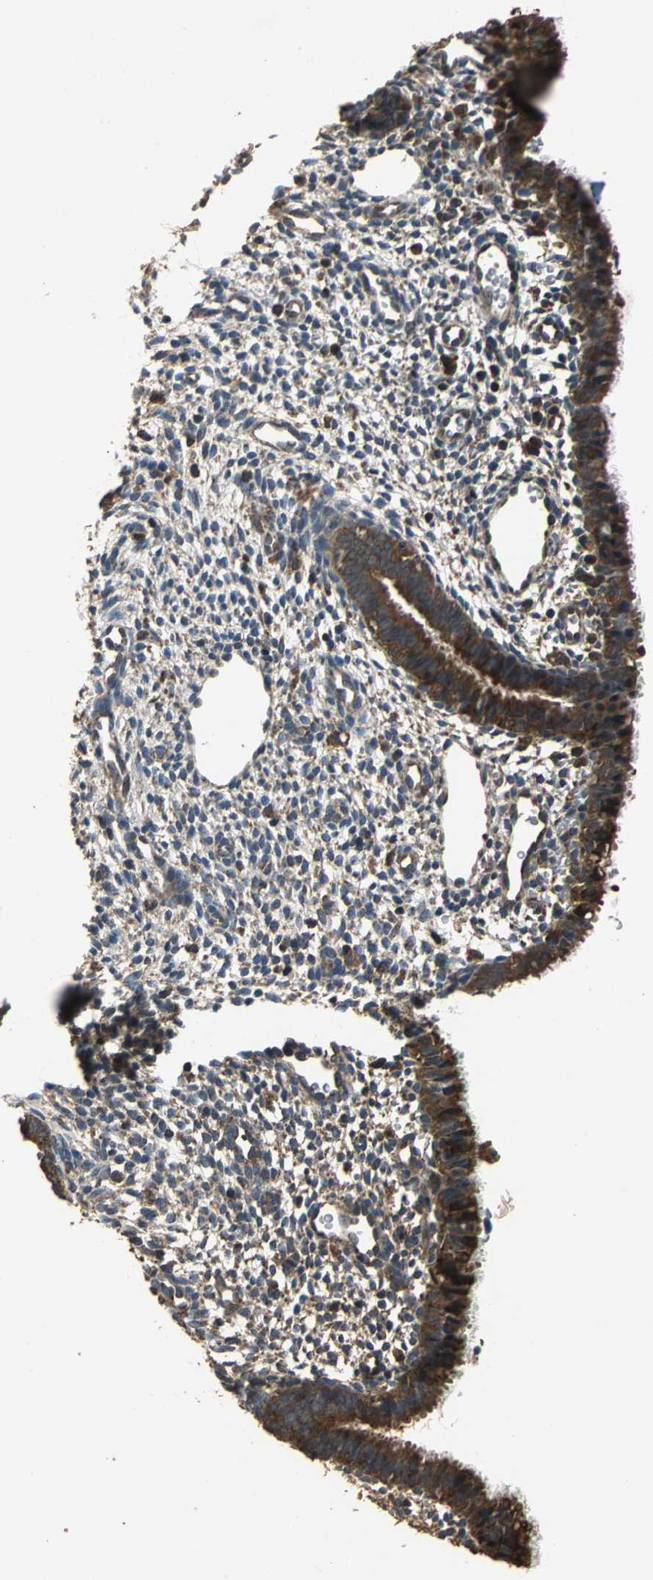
{"staining": {"intensity": "moderate", "quantity": "25%-75%", "location": "cytoplasmic/membranous"}, "tissue": "endometrium", "cell_type": "Cells in endometrial stroma", "image_type": "normal", "snomed": [{"axis": "morphology", "description": "Normal tissue, NOS"}, {"axis": "topography", "description": "Endometrium"}], "caption": "Normal endometrium demonstrates moderate cytoplasmic/membranous staining in about 25%-75% of cells in endometrial stroma (Brightfield microscopy of DAB IHC at high magnification)..", "gene": "ZNF608", "patient": {"sex": "female", "age": 27}}